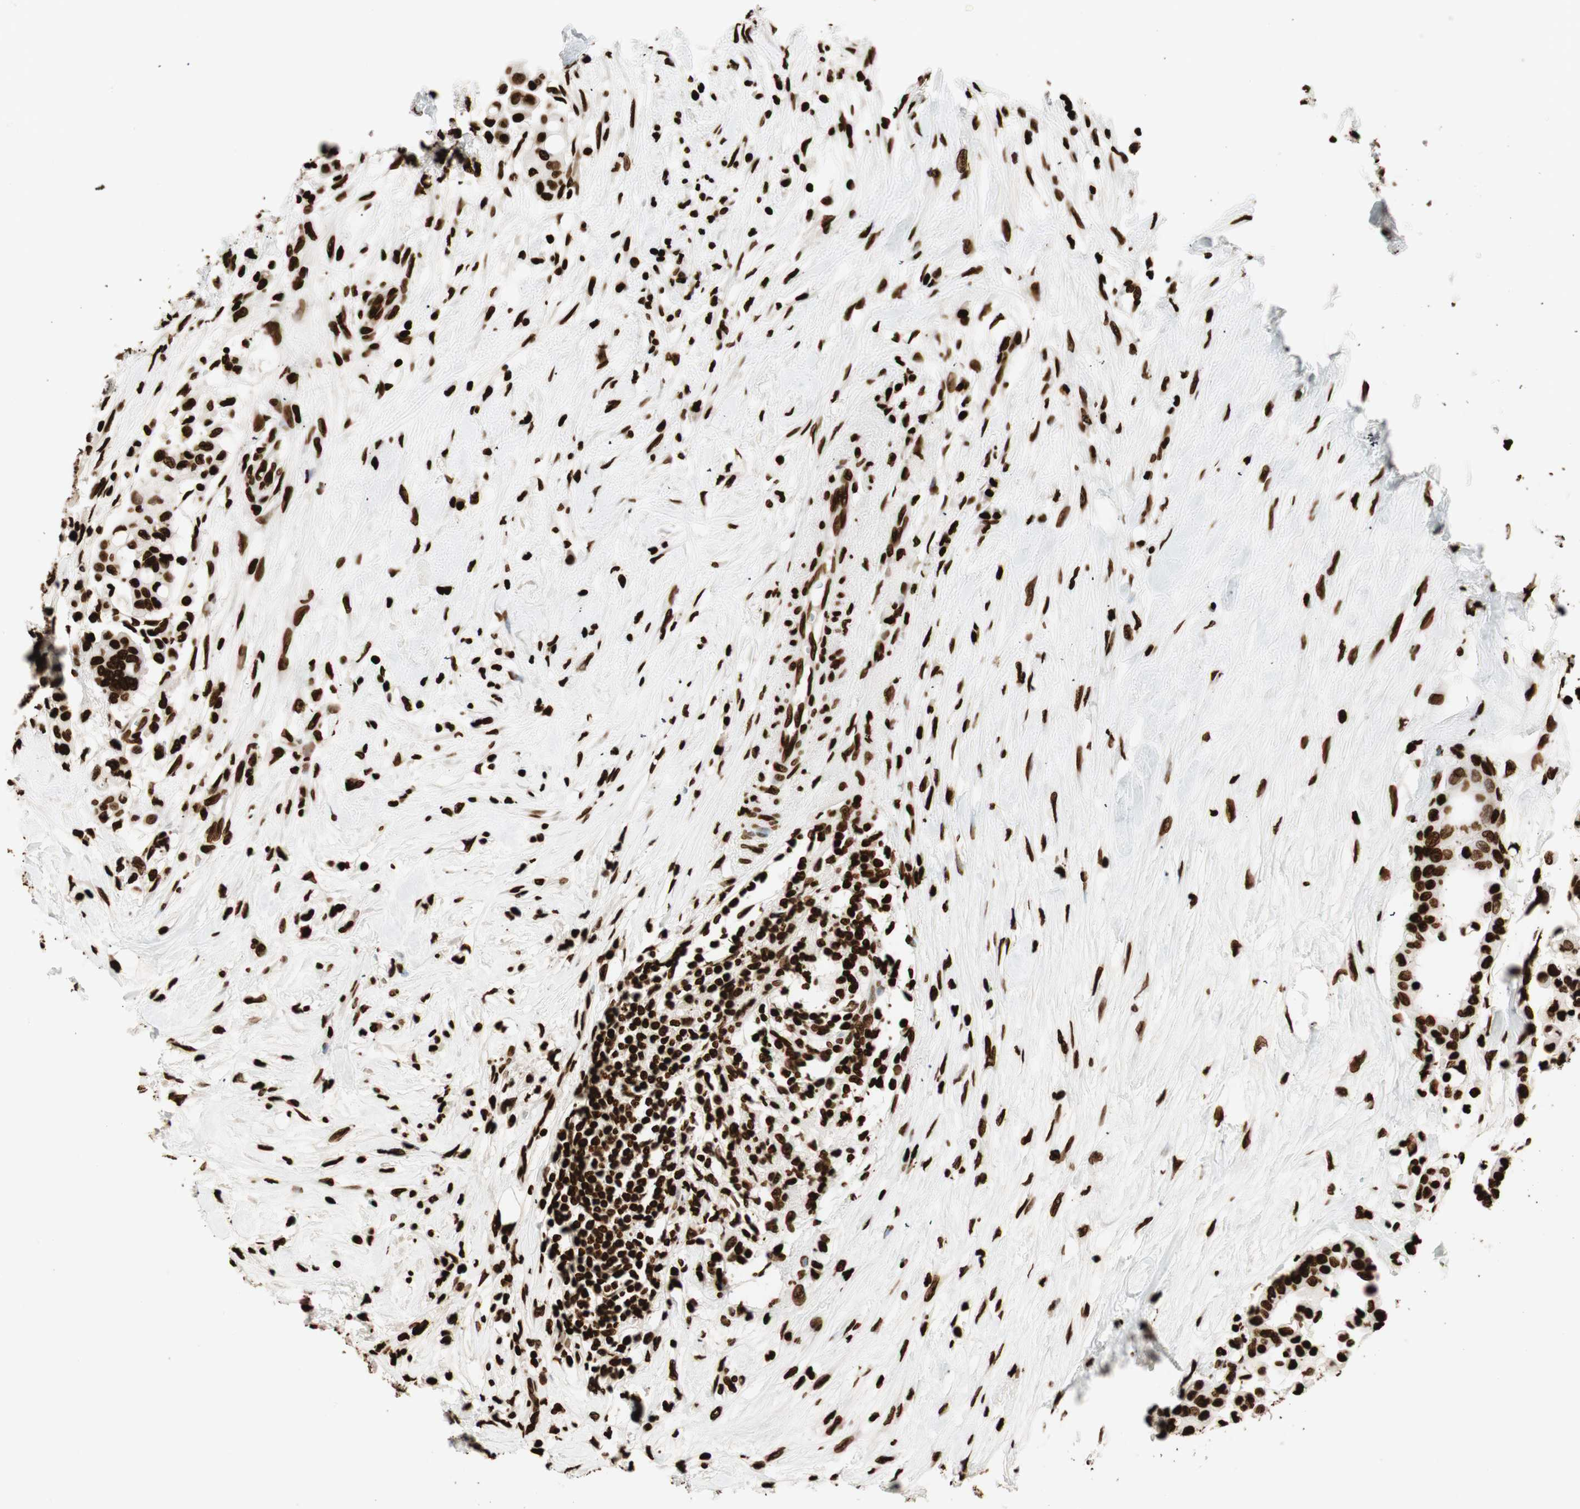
{"staining": {"intensity": "strong", "quantity": ">75%", "location": "nuclear"}, "tissue": "colorectal cancer", "cell_type": "Tumor cells", "image_type": "cancer", "snomed": [{"axis": "morphology", "description": "Normal tissue, NOS"}, {"axis": "morphology", "description": "Adenocarcinoma, NOS"}, {"axis": "topography", "description": "Colon"}], "caption": "An immunohistochemistry (IHC) image of tumor tissue is shown. Protein staining in brown shows strong nuclear positivity in colorectal cancer within tumor cells. The protein of interest is stained brown, and the nuclei are stained in blue (DAB IHC with brightfield microscopy, high magnification).", "gene": "GLI2", "patient": {"sex": "male", "age": 82}}